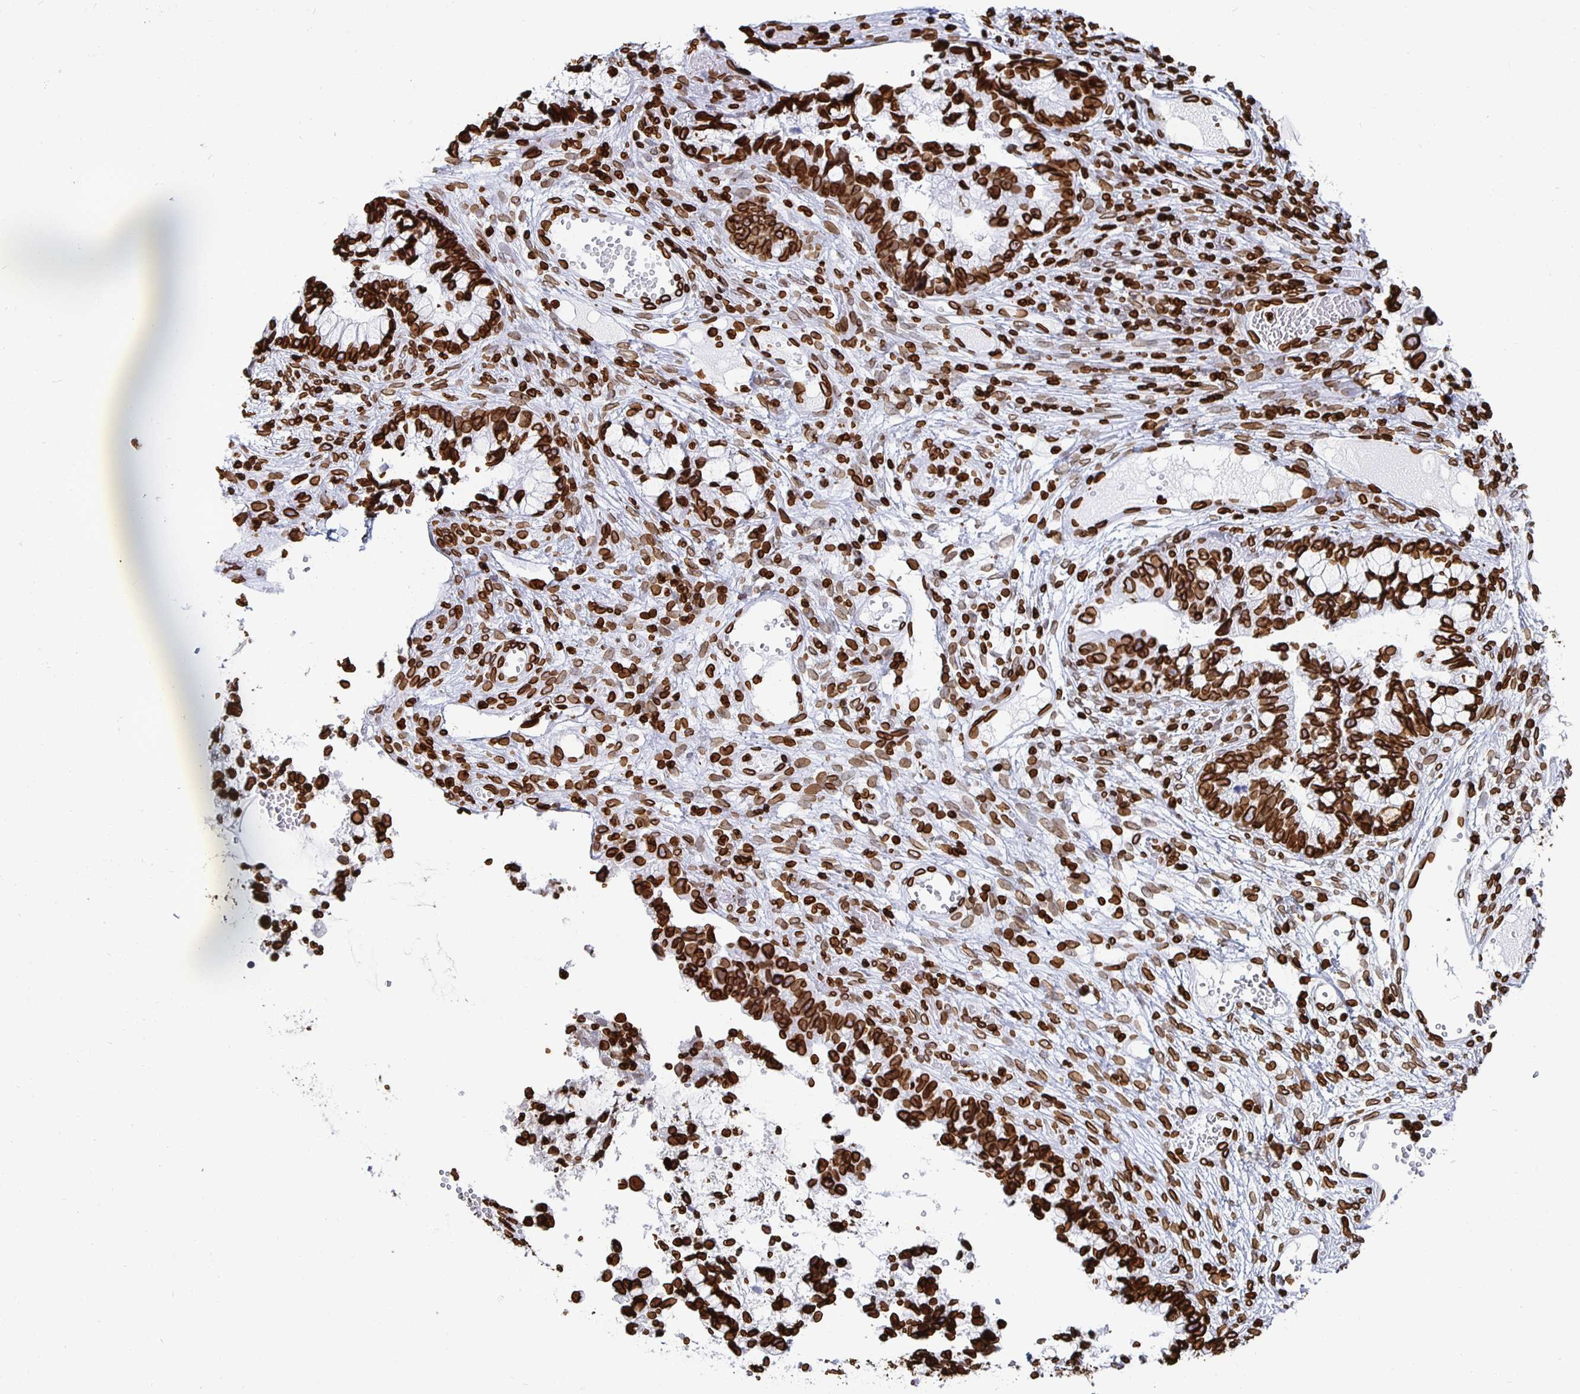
{"staining": {"intensity": "strong", "quantity": ">75%", "location": "cytoplasmic/membranous,nuclear"}, "tissue": "cervical cancer", "cell_type": "Tumor cells", "image_type": "cancer", "snomed": [{"axis": "morphology", "description": "Adenocarcinoma, NOS"}, {"axis": "topography", "description": "Cervix"}], "caption": "Adenocarcinoma (cervical) stained with immunohistochemistry (IHC) shows strong cytoplasmic/membranous and nuclear positivity in approximately >75% of tumor cells.", "gene": "LMNB1", "patient": {"sex": "female", "age": 44}}